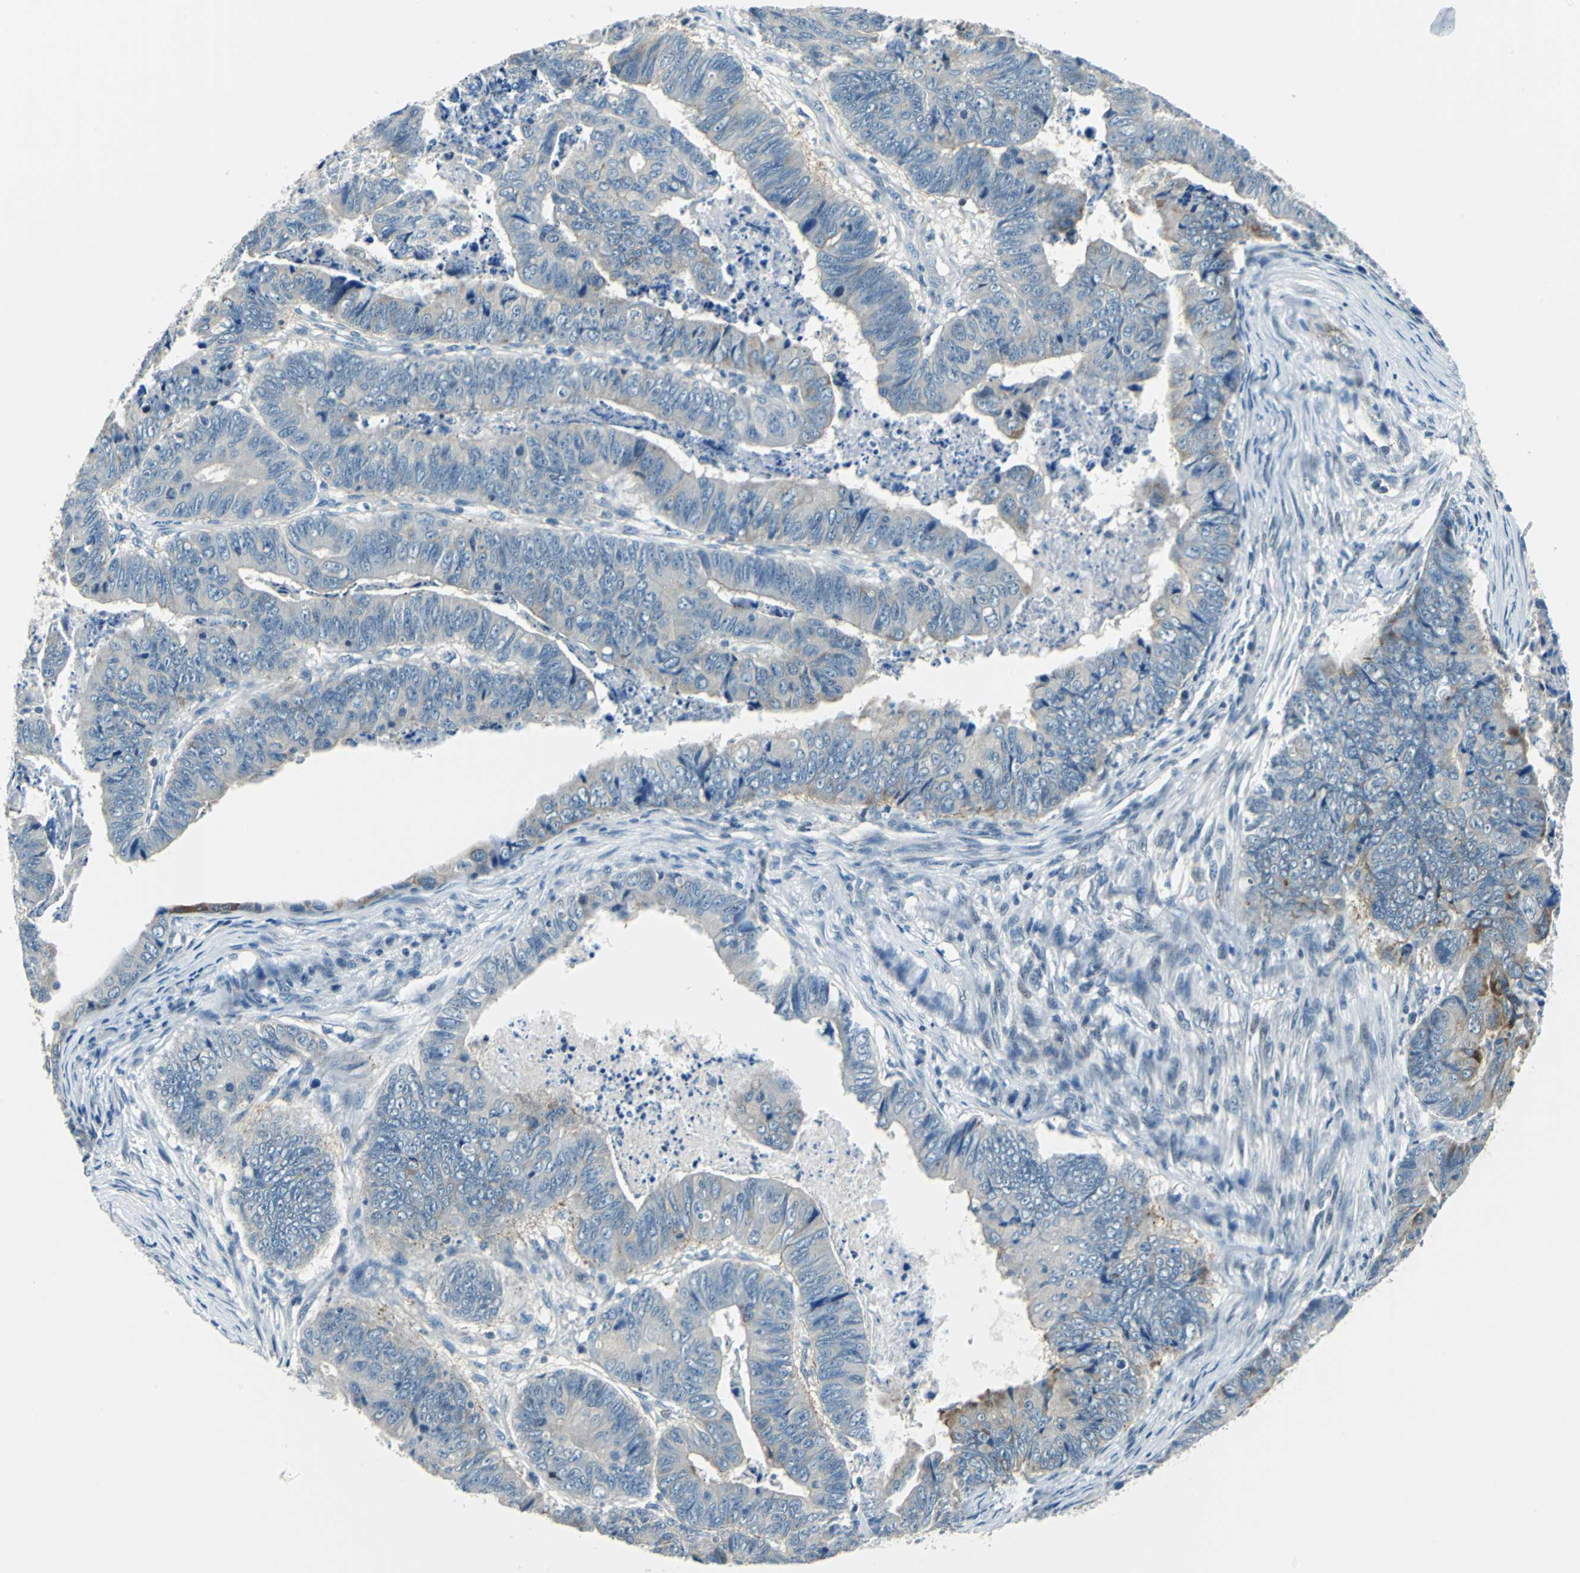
{"staining": {"intensity": "moderate", "quantity": "25%-75%", "location": "cytoplasmic/membranous"}, "tissue": "stomach cancer", "cell_type": "Tumor cells", "image_type": "cancer", "snomed": [{"axis": "morphology", "description": "Adenocarcinoma, NOS"}, {"axis": "topography", "description": "Stomach, lower"}], "caption": "Adenocarcinoma (stomach) stained with a protein marker demonstrates moderate staining in tumor cells.", "gene": "HCFC2", "patient": {"sex": "male", "age": 77}}